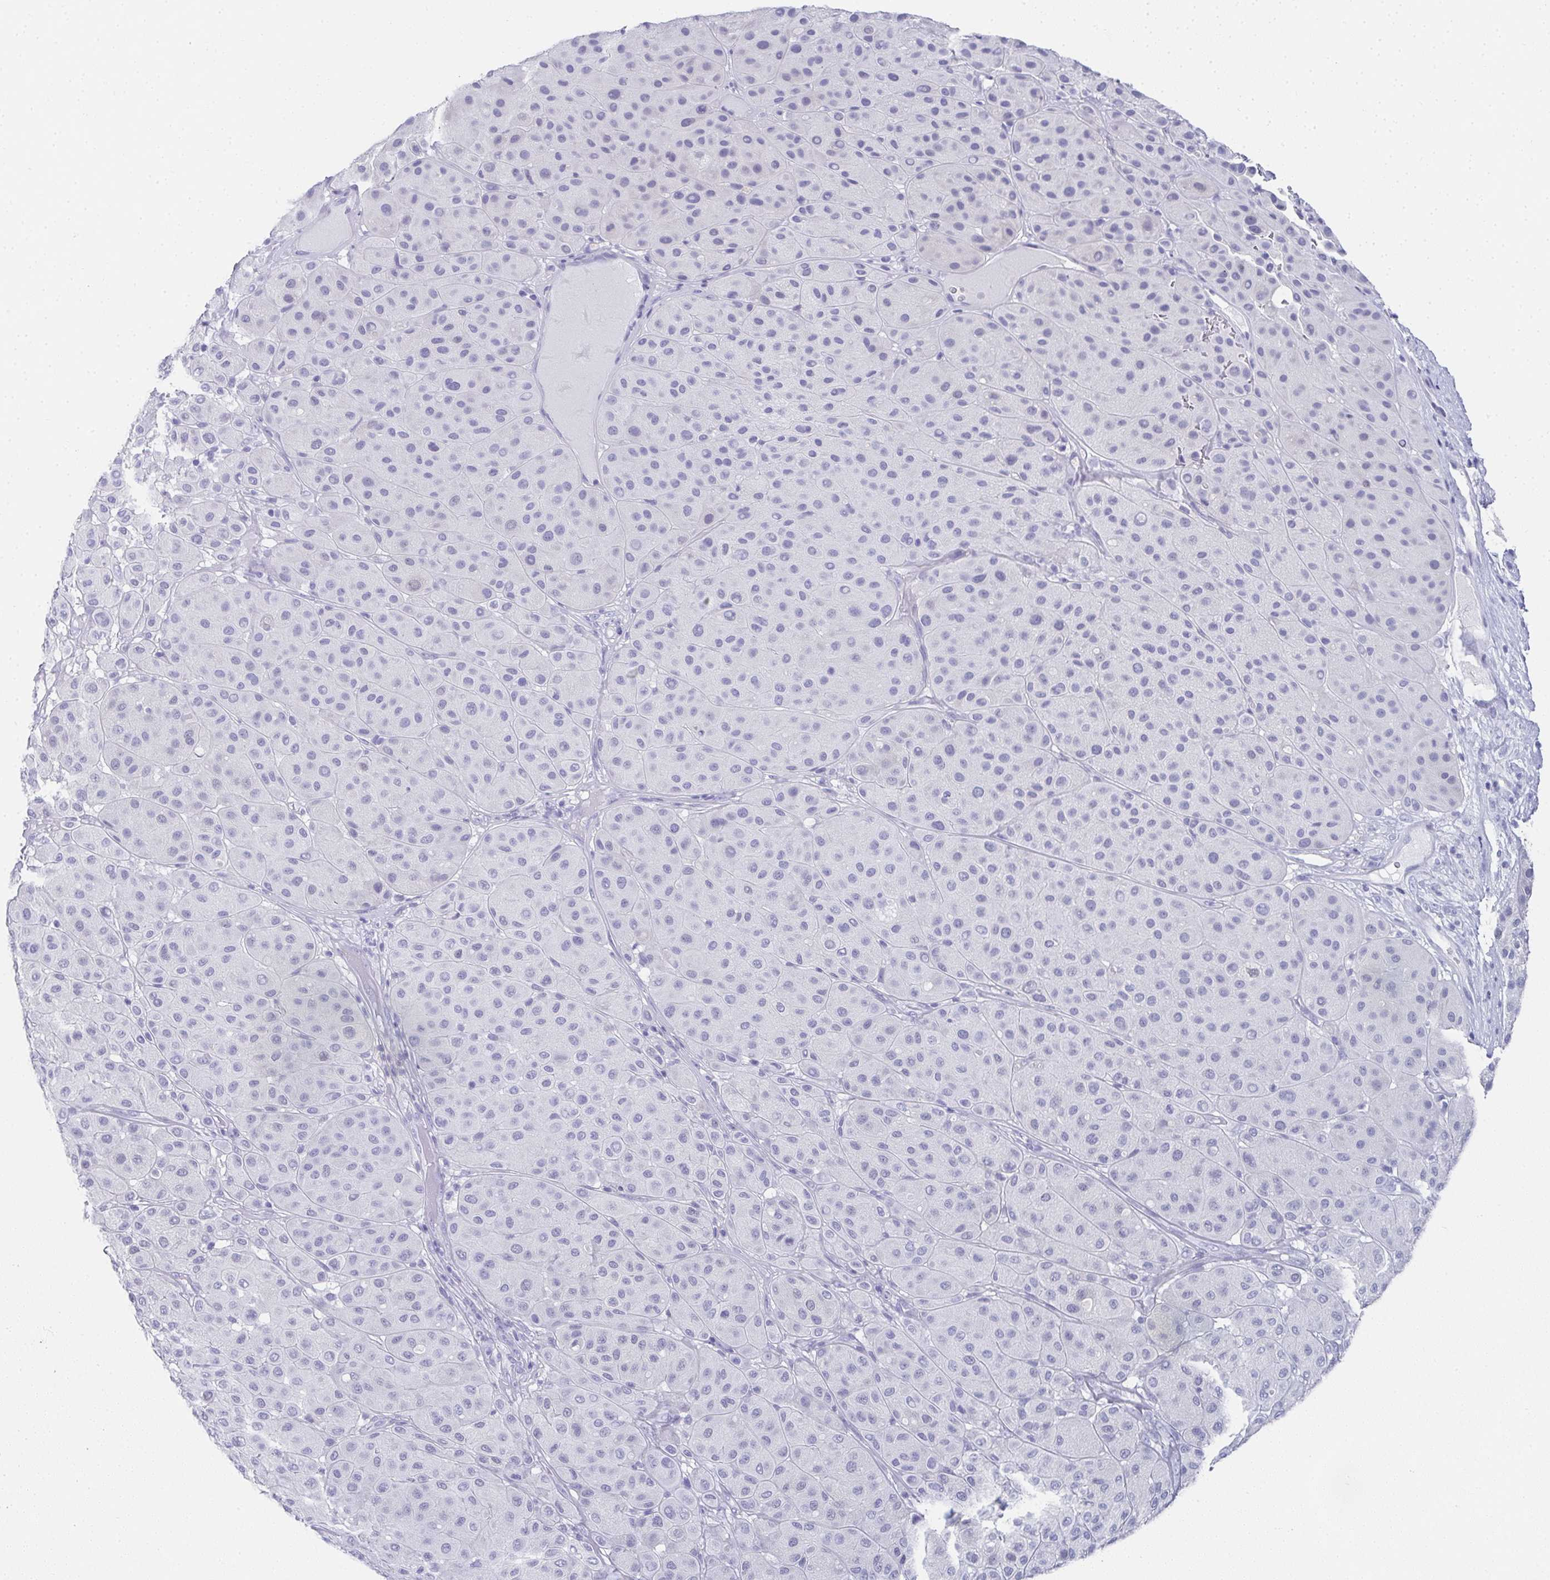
{"staining": {"intensity": "negative", "quantity": "none", "location": "none"}, "tissue": "melanoma", "cell_type": "Tumor cells", "image_type": "cancer", "snomed": [{"axis": "morphology", "description": "Malignant melanoma, Metastatic site"}, {"axis": "topography", "description": "Smooth muscle"}], "caption": "A photomicrograph of melanoma stained for a protein shows no brown staining in tumor cells.", "gene": "SYCP1", "patient": {"sex": "male", "age": 41}}